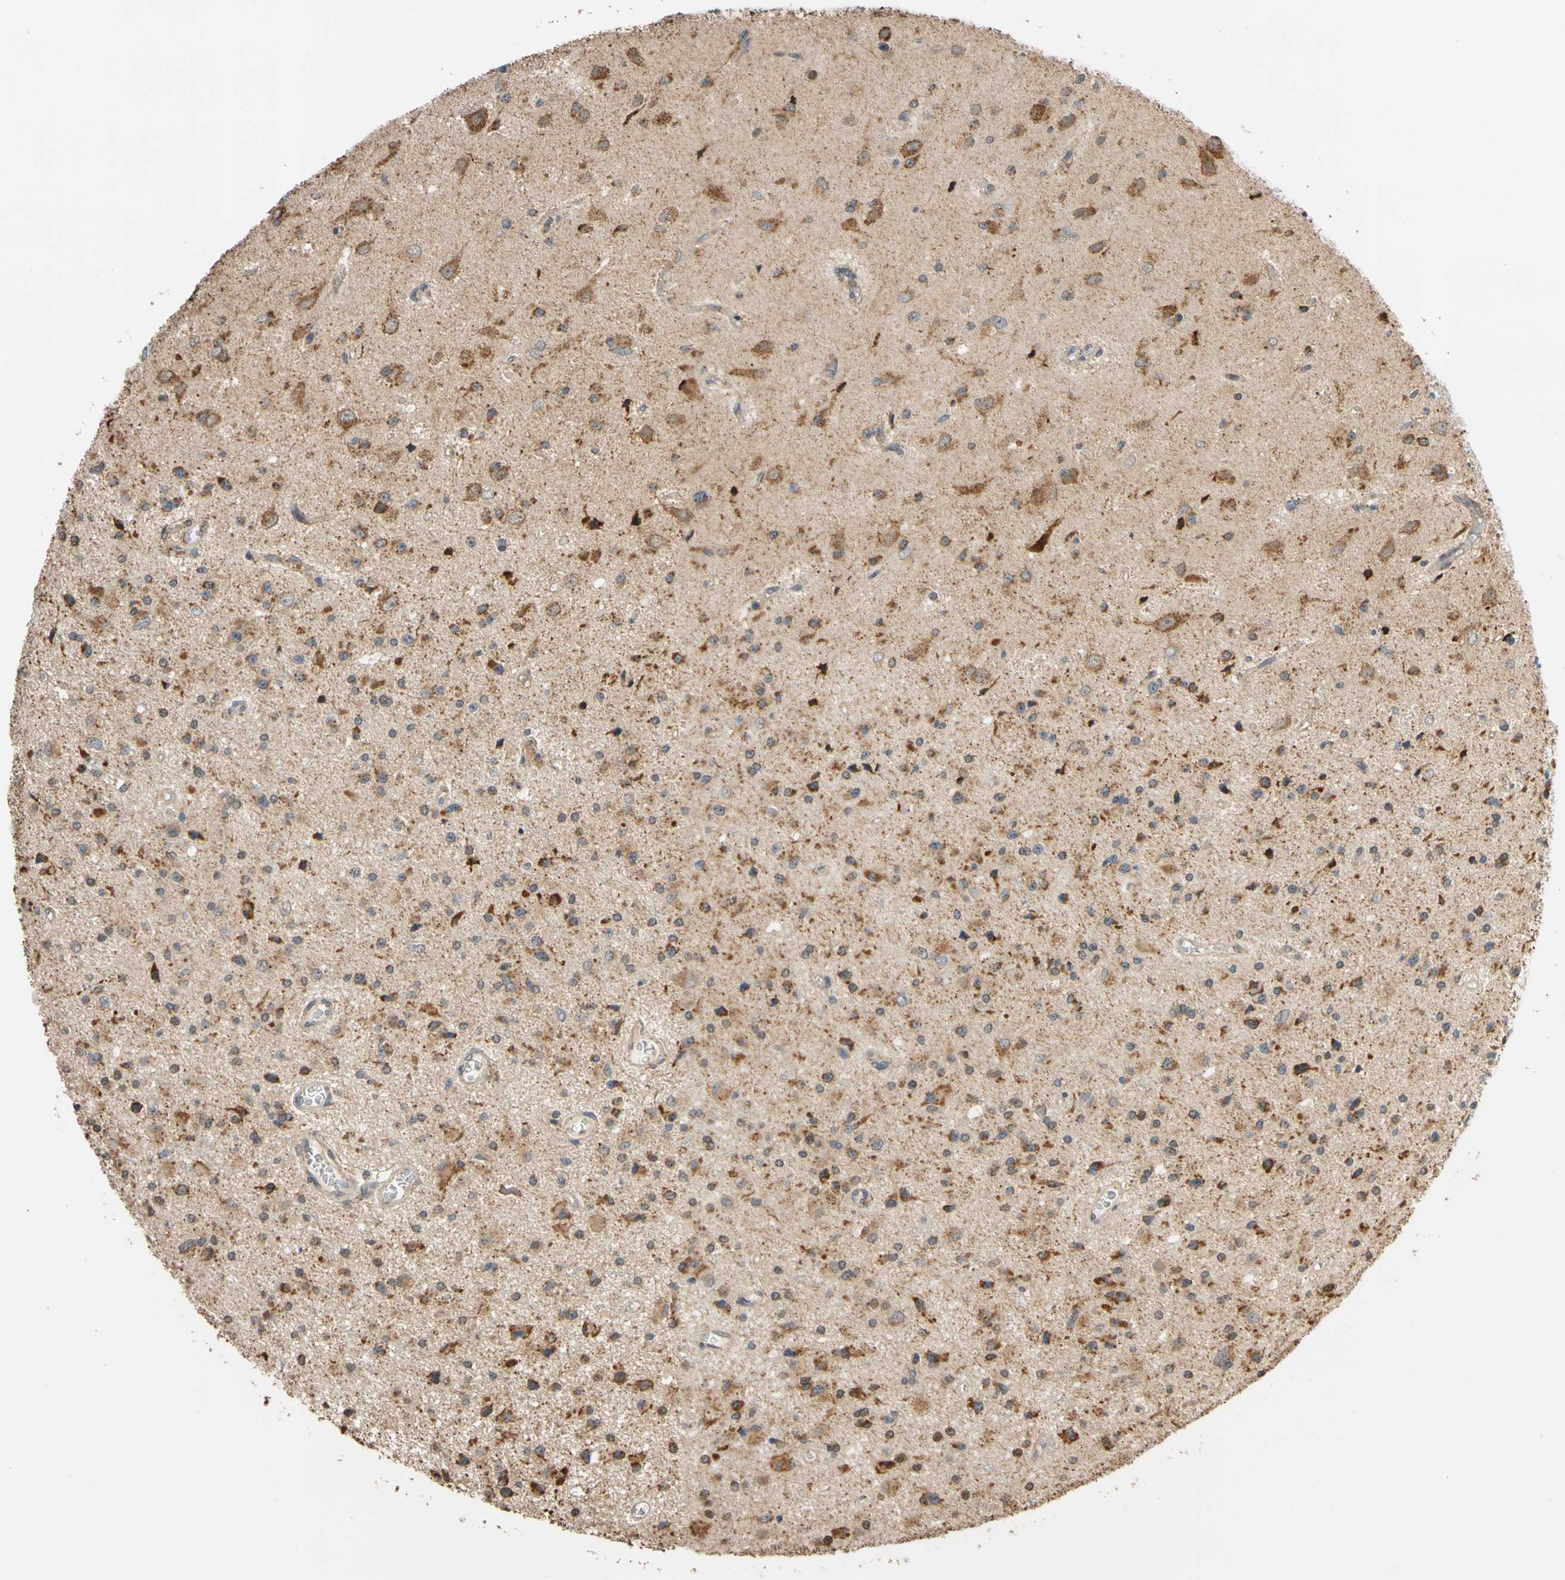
{"staining": {"intensity": "moderate", "quantity": ">75%", "location": "cytoplasmic/membranous"}, "tissue": "glioma", "cell_type": "Tumor cells", "image_type": "cancer", "snomed": [{"axis": "morphology", "description": "Glioma, malignant, Low grade"}, {"axis": "topography", "description": "Brain"}], "caption": "Malignant glioma (low-grade) tissue reveals moderate cytoplasmic/membranous staining in approximately >75% of tumor cells, visualized by immunohistochemistry. (DAB (3,3'-diaminobenzidine) = brown stain, brightfield microscopy at high magnification).", "gene": "IP6K2", "patient": {"sex": "male", "age": 58}}